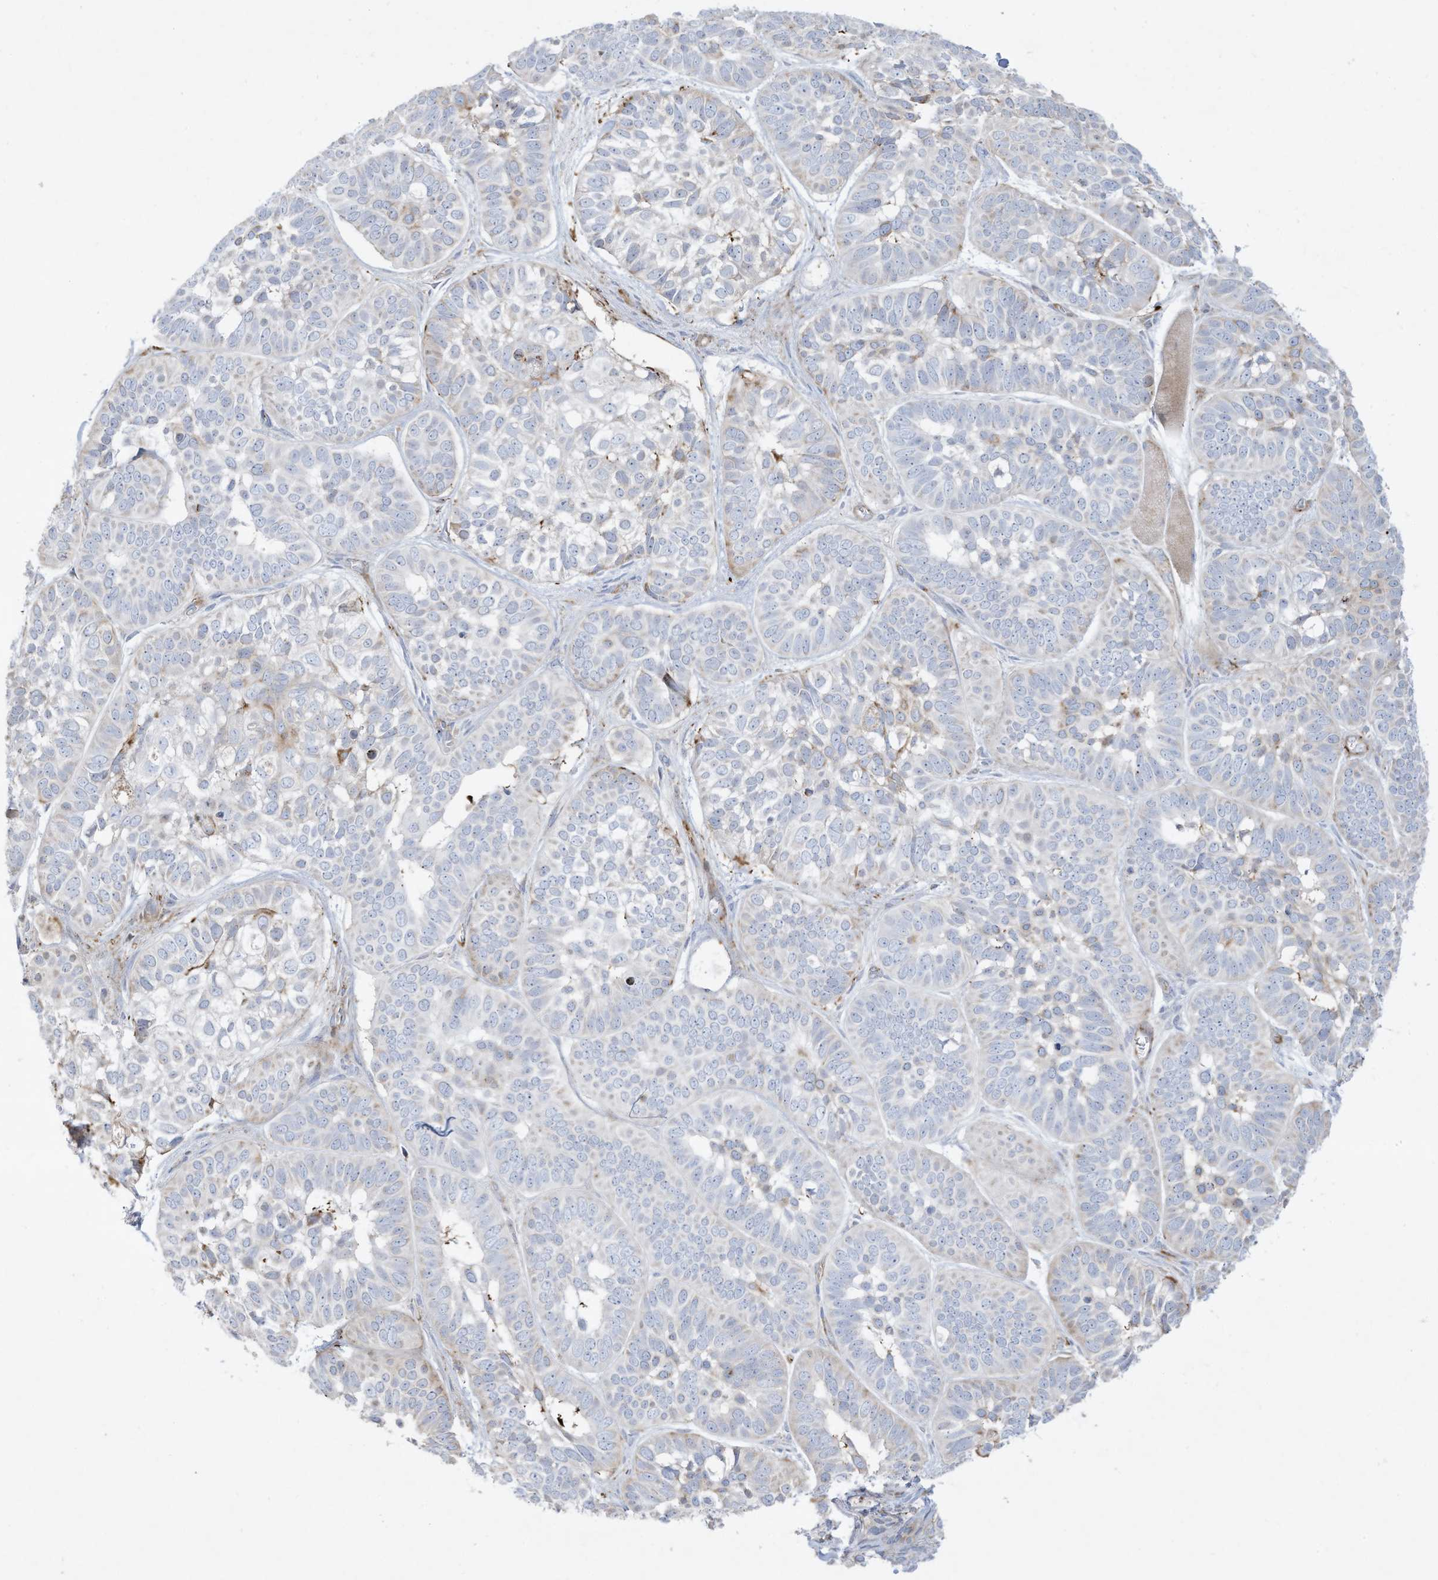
{"staining": {"intensity": "negative", "quantity": "none", "location": "none"}, "tissue": "skin cancer", "cell_type": "Tumor cells", "image_type": "cancer", "snomed": [{"axis": "morphology", "description": "Basal cell carcinoma"}, {"axis": "topography", "description": "Skin"}], "caption": "This is an immunohistochemistry photomicrograph of human skin cancer. There is no staining in tumor cells.", "gene": "THNSL2", "patient": {"sex": "male", "age": 62}}